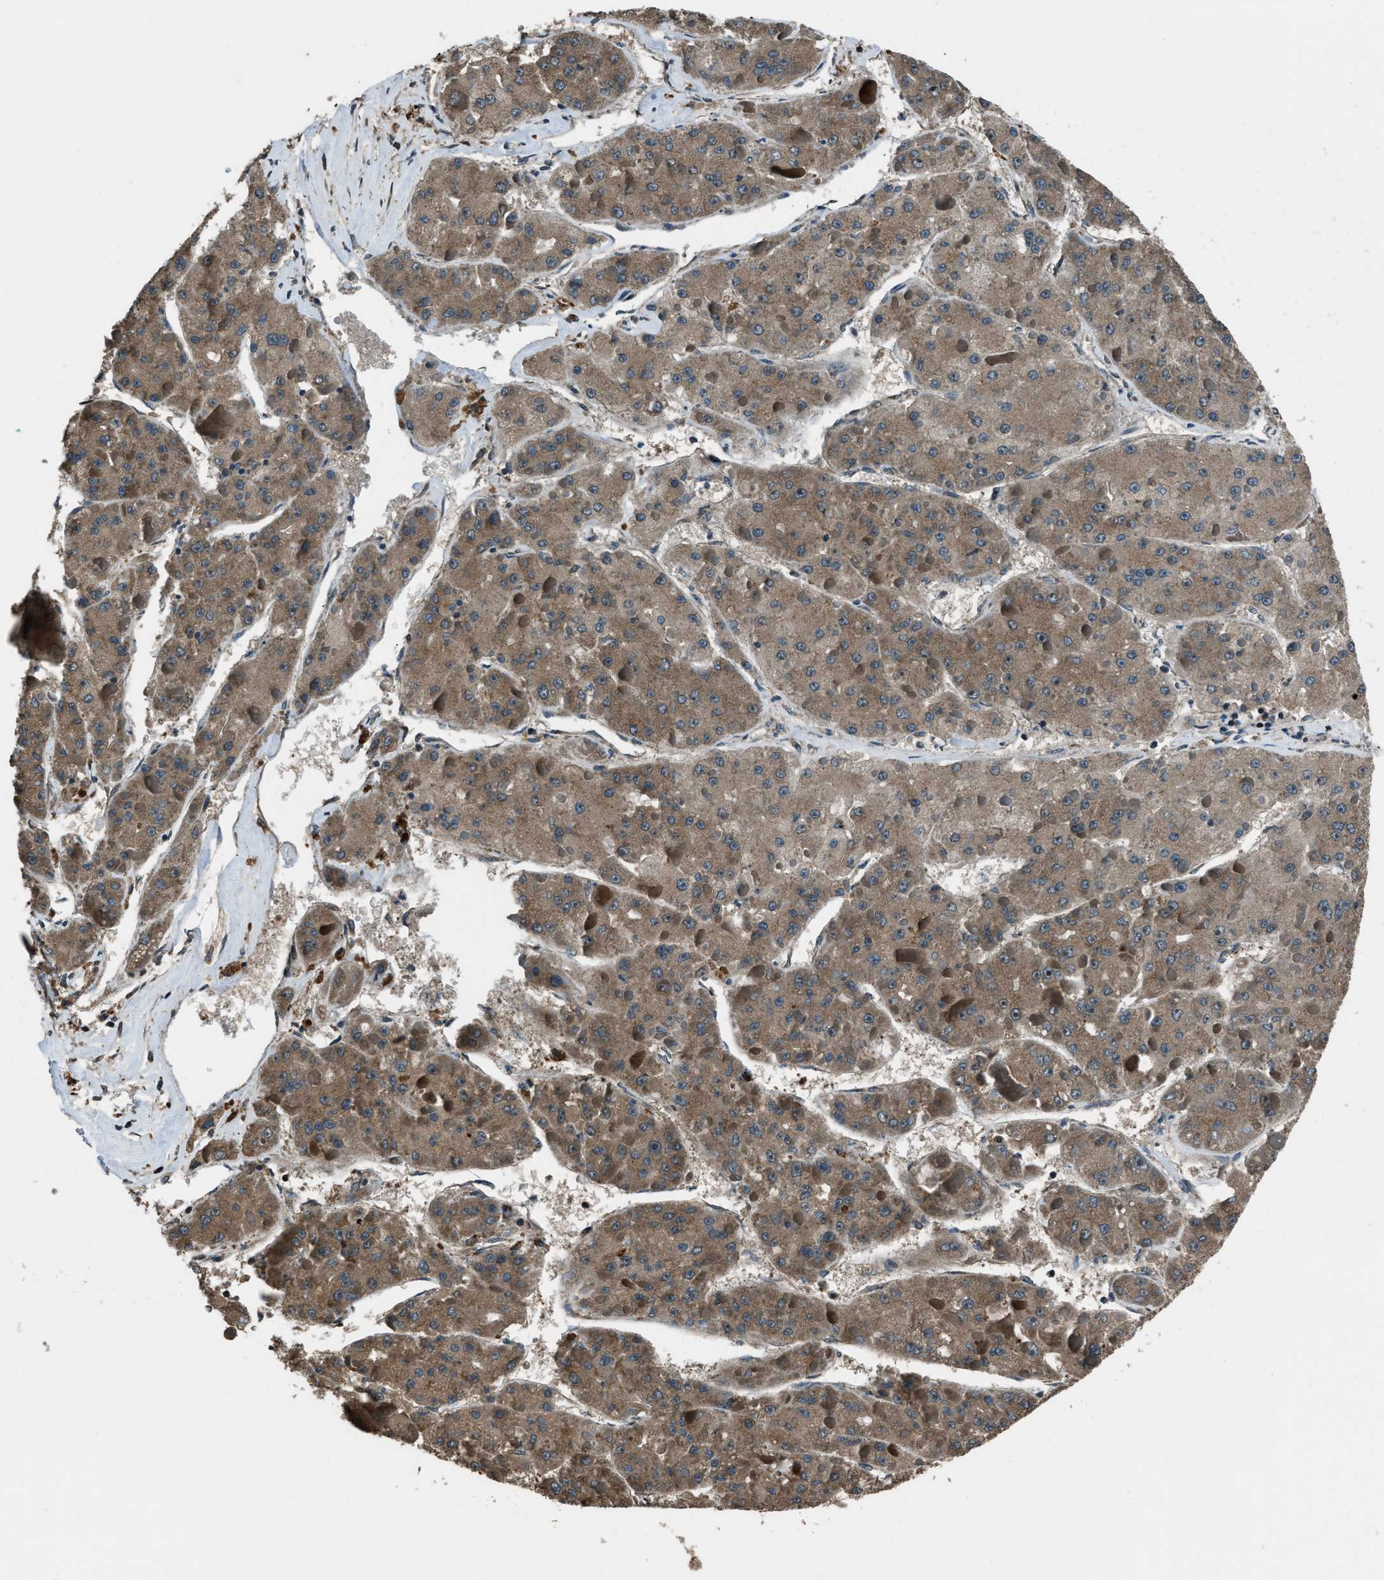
{"staining": {"intensity": "weak", "quantity": ">75%", "location": "cytoplasmic/membranous"}, "tissue": "liver cancer", "cell_type": "Tumor cells", "image_type": "cancer", "snomed": [{"axis": "morphology", "description": "Carcinoma, Hepatocellular, NOS"}, {"axis": "topography", "description": "Liver"}], "caption": "Protein positivity by immunohistochemistry (IHC) exhibits weak cytoplasmic/membranous positivity in approximately >75% of tumor cells in liver cancer.", "gene": "TRIM4", "patient": {"sex": "female", "age": 73}}